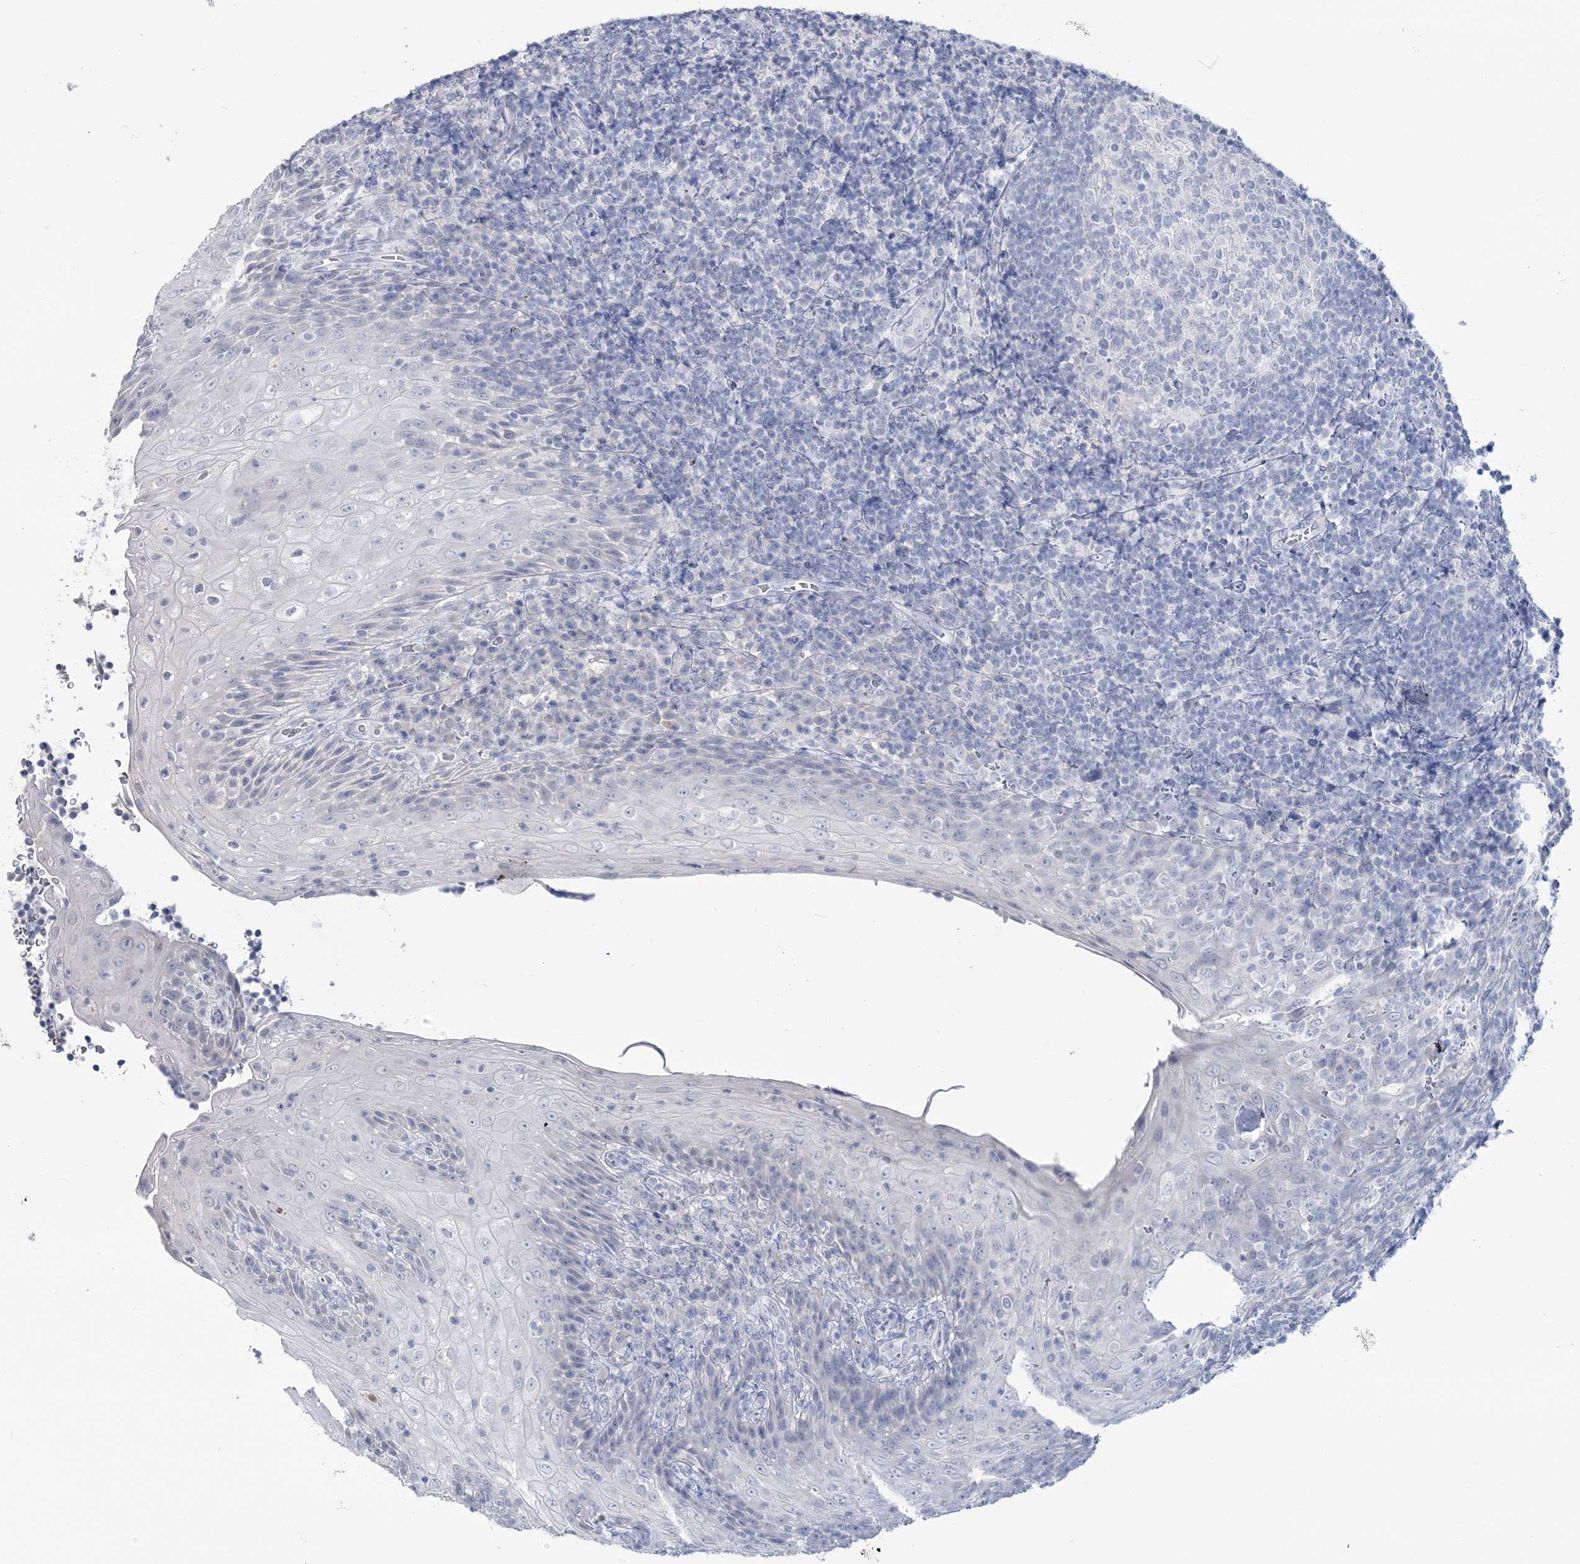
{"staining": {"intensity": "negative", "quantity": "none", "location": "none"}, "tissue": "tonsil", "cell_type": "Germinal center cells", "image_type": "normal", "snomed": [{"axis": "morphology", "description": "Normal tissue, NOS"}, {"axis": "topography", "description": "Tonsil"}], "caption": "This is an IHC micrograph of unremarkable human tonsil. There is no staining in germinal center cells.", "gene": "CYP3A4", "patient": {"sex": "male", "age": 37}}